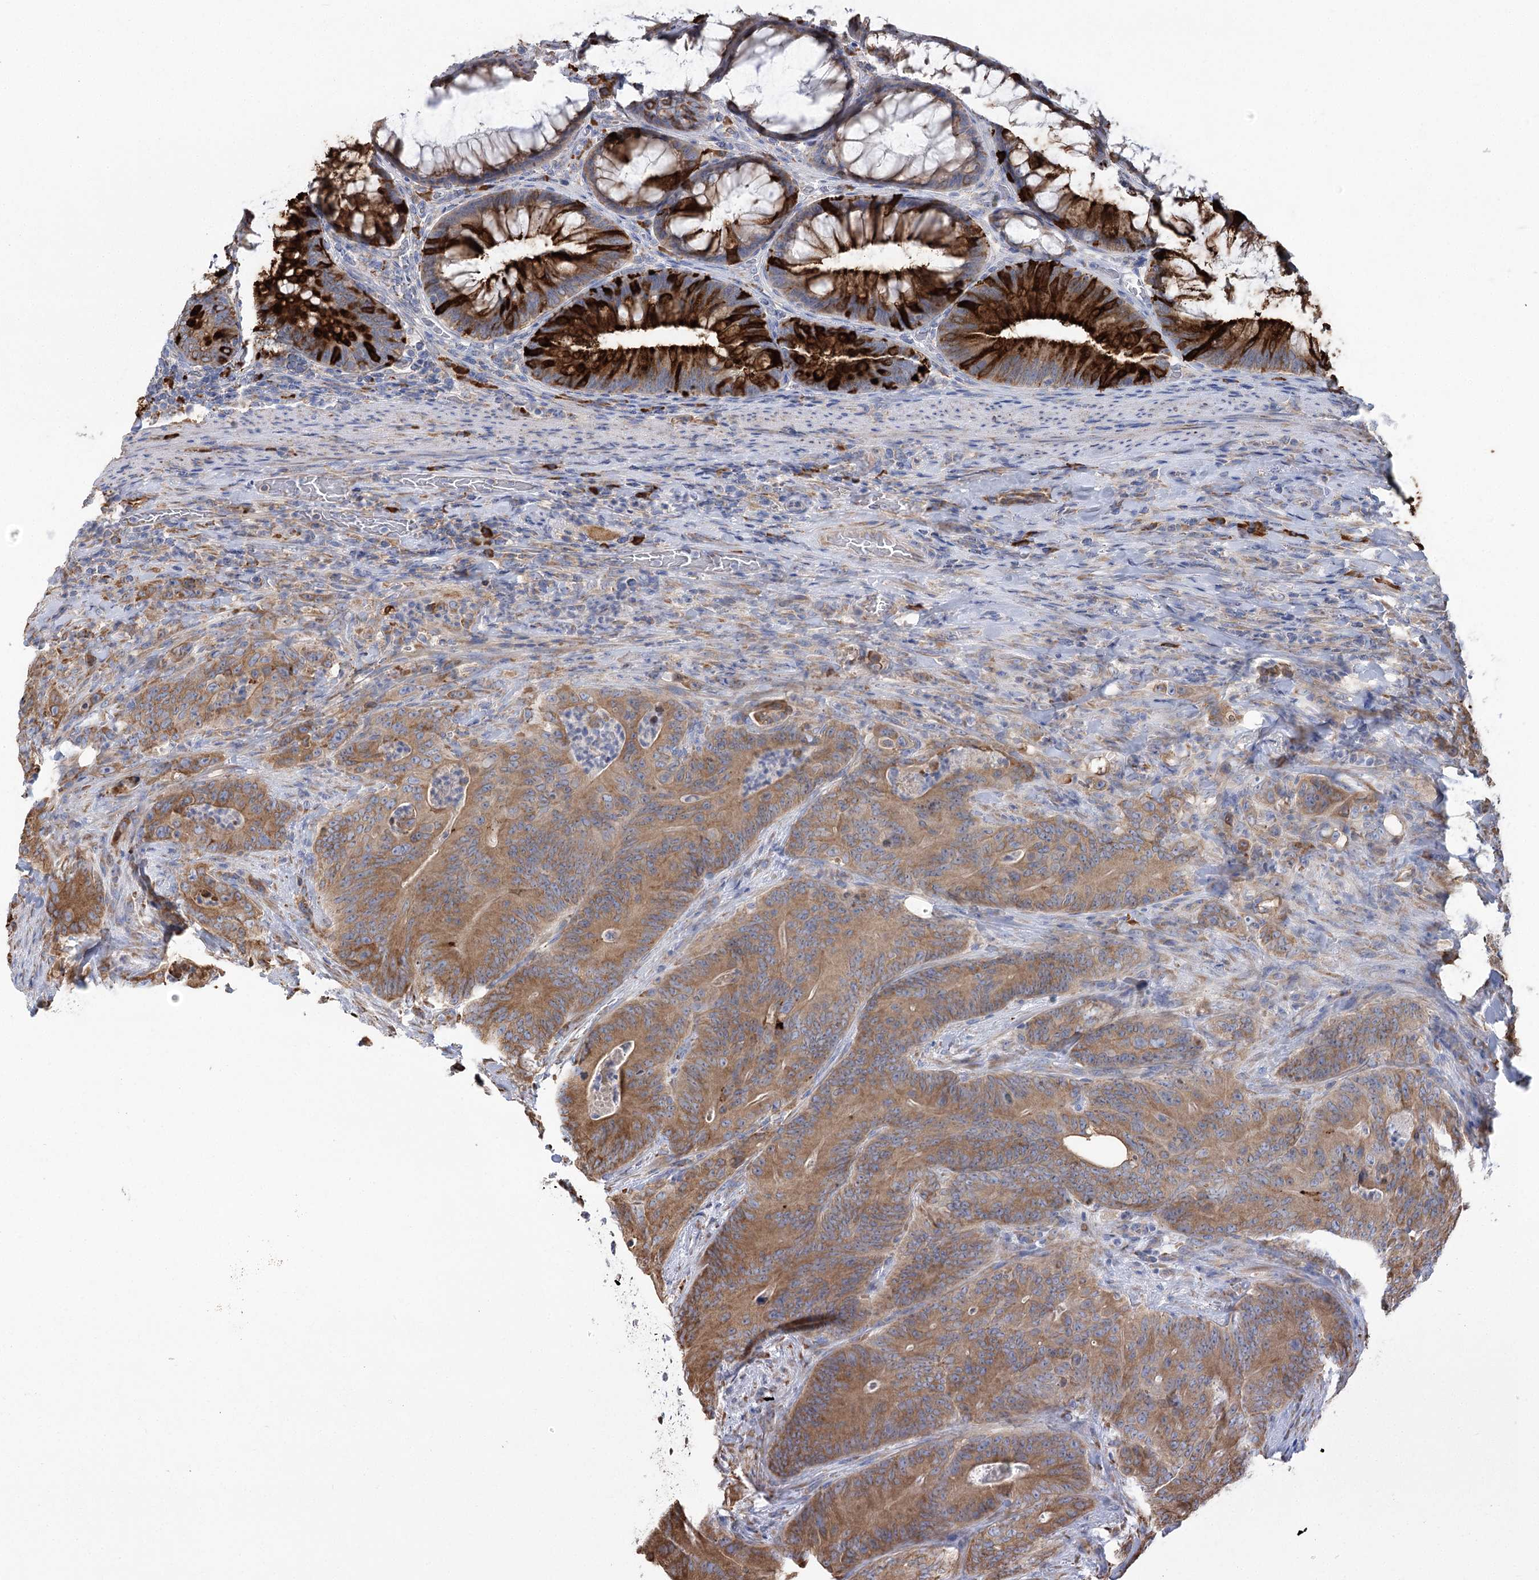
{"staining": {"intensity": "moderate", "quantity": ">75%", "location": "cytoplasmic/membranous"}, "tissue": "colorectal cancer", "cell_type": "Tumor cells", "image_type": "cancer", "snomed": [{"axis": "morphology", "description": "Normal tissue, NOS"}, {"axis": "topography", "description": "Colon"}], "caption": "A medium amount of moderate cytoplasmic/membranous positivity is present in approximately >75% of tumor cells in colorectal cancer tissue.", "gene": "METTL24", "patient": {"sex": "female", "age": 82}}